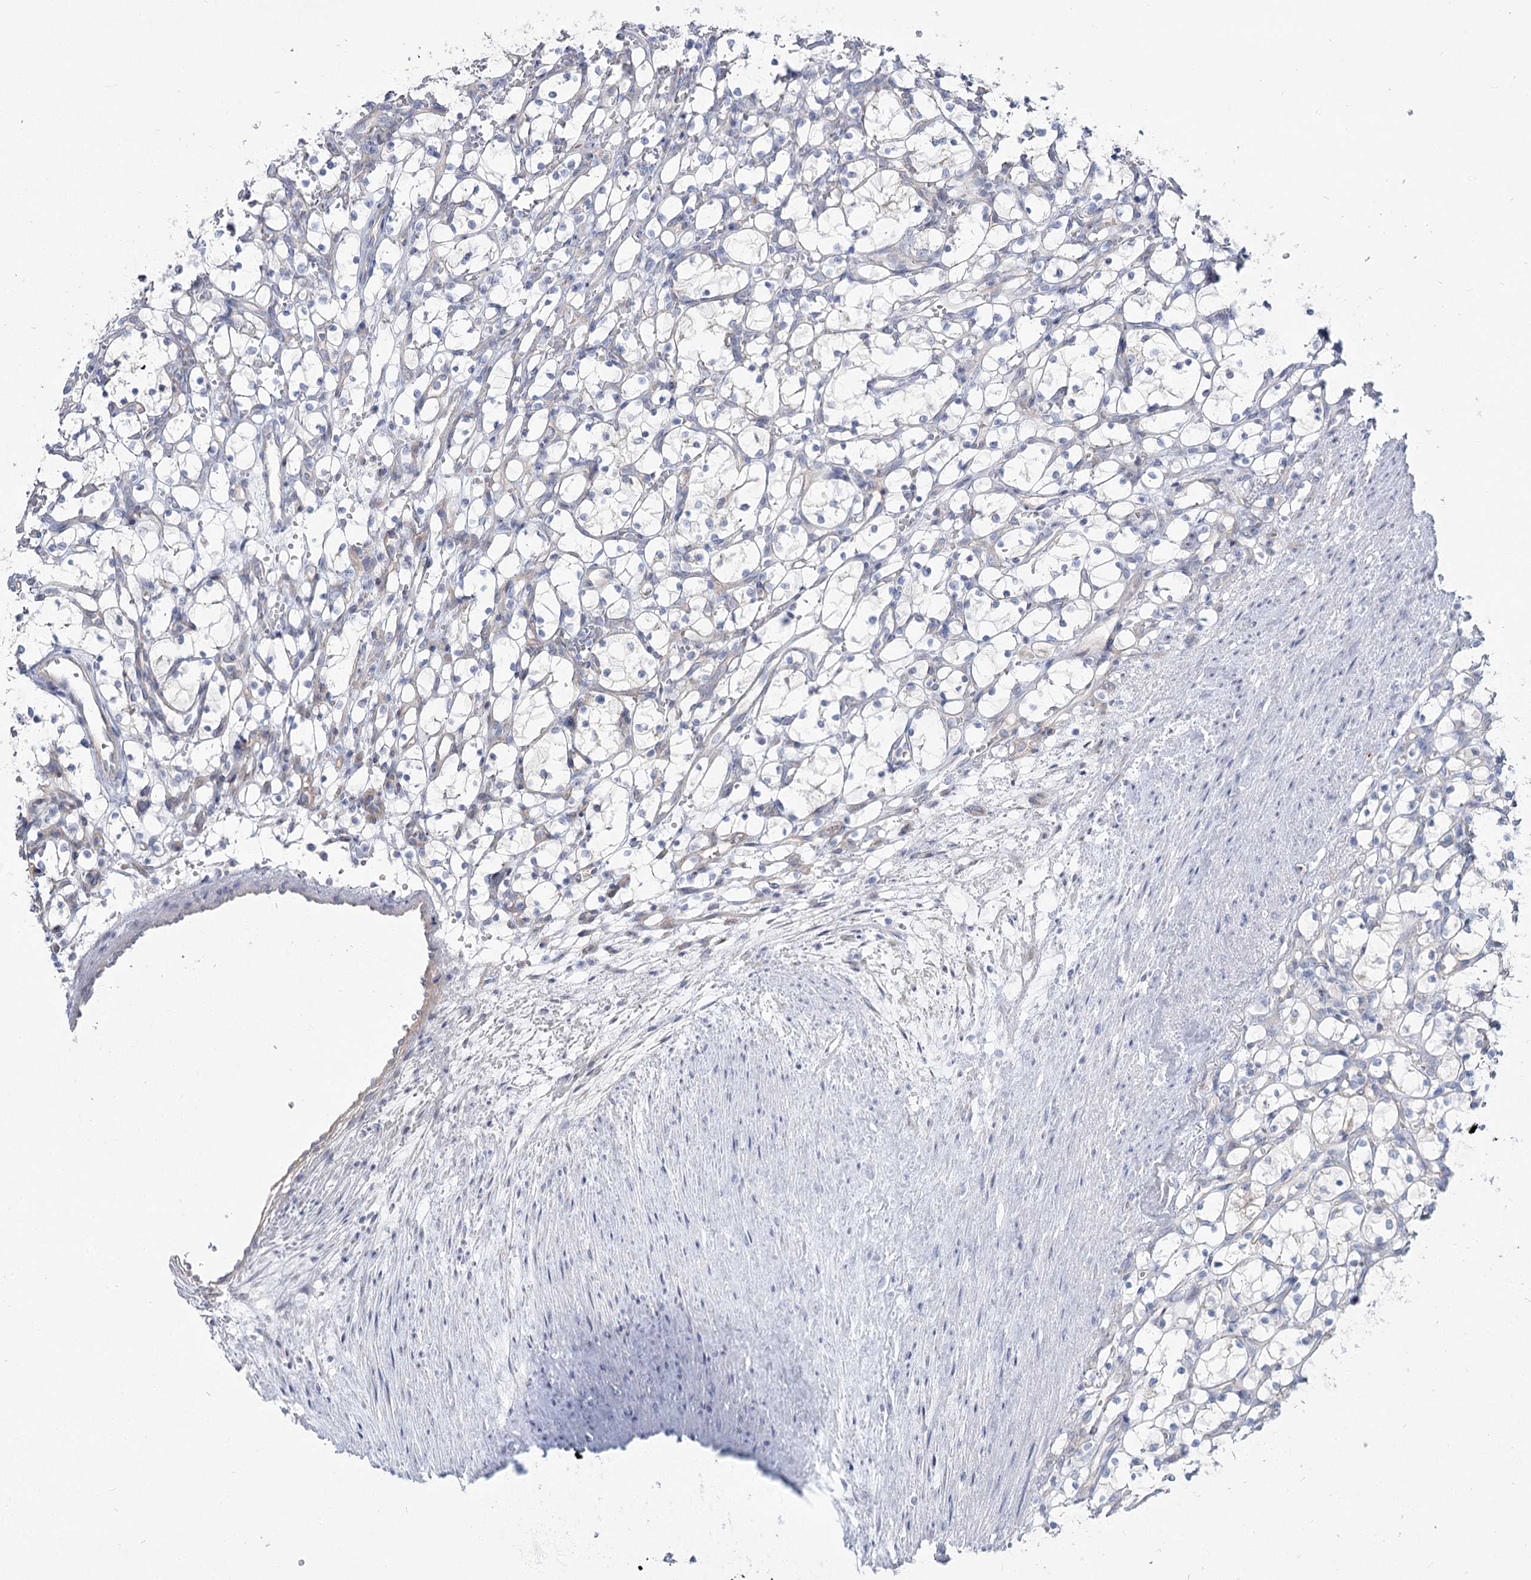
{"staining": {"intensity": "negative", "quantity": "none", "location": "none"}, "tissue": "renal cancer", "cell_type": "Tumor cells", "image_type": "cancer", "snomed": [{"axis": "morphology", "description": "Adenocarcinoma, NOS"}, {"axis": "topography", "description": "Kidney"}], "caption": "The histopathology image shows no staining of tumor cells in adenocarcinoma (renal). (DAB (3,3'-diaminobenzidine) immunohistochemistry with hematoxylin counter stain).", "gene": "SUOX", "patient": {"sex": "female", "age": 69}}